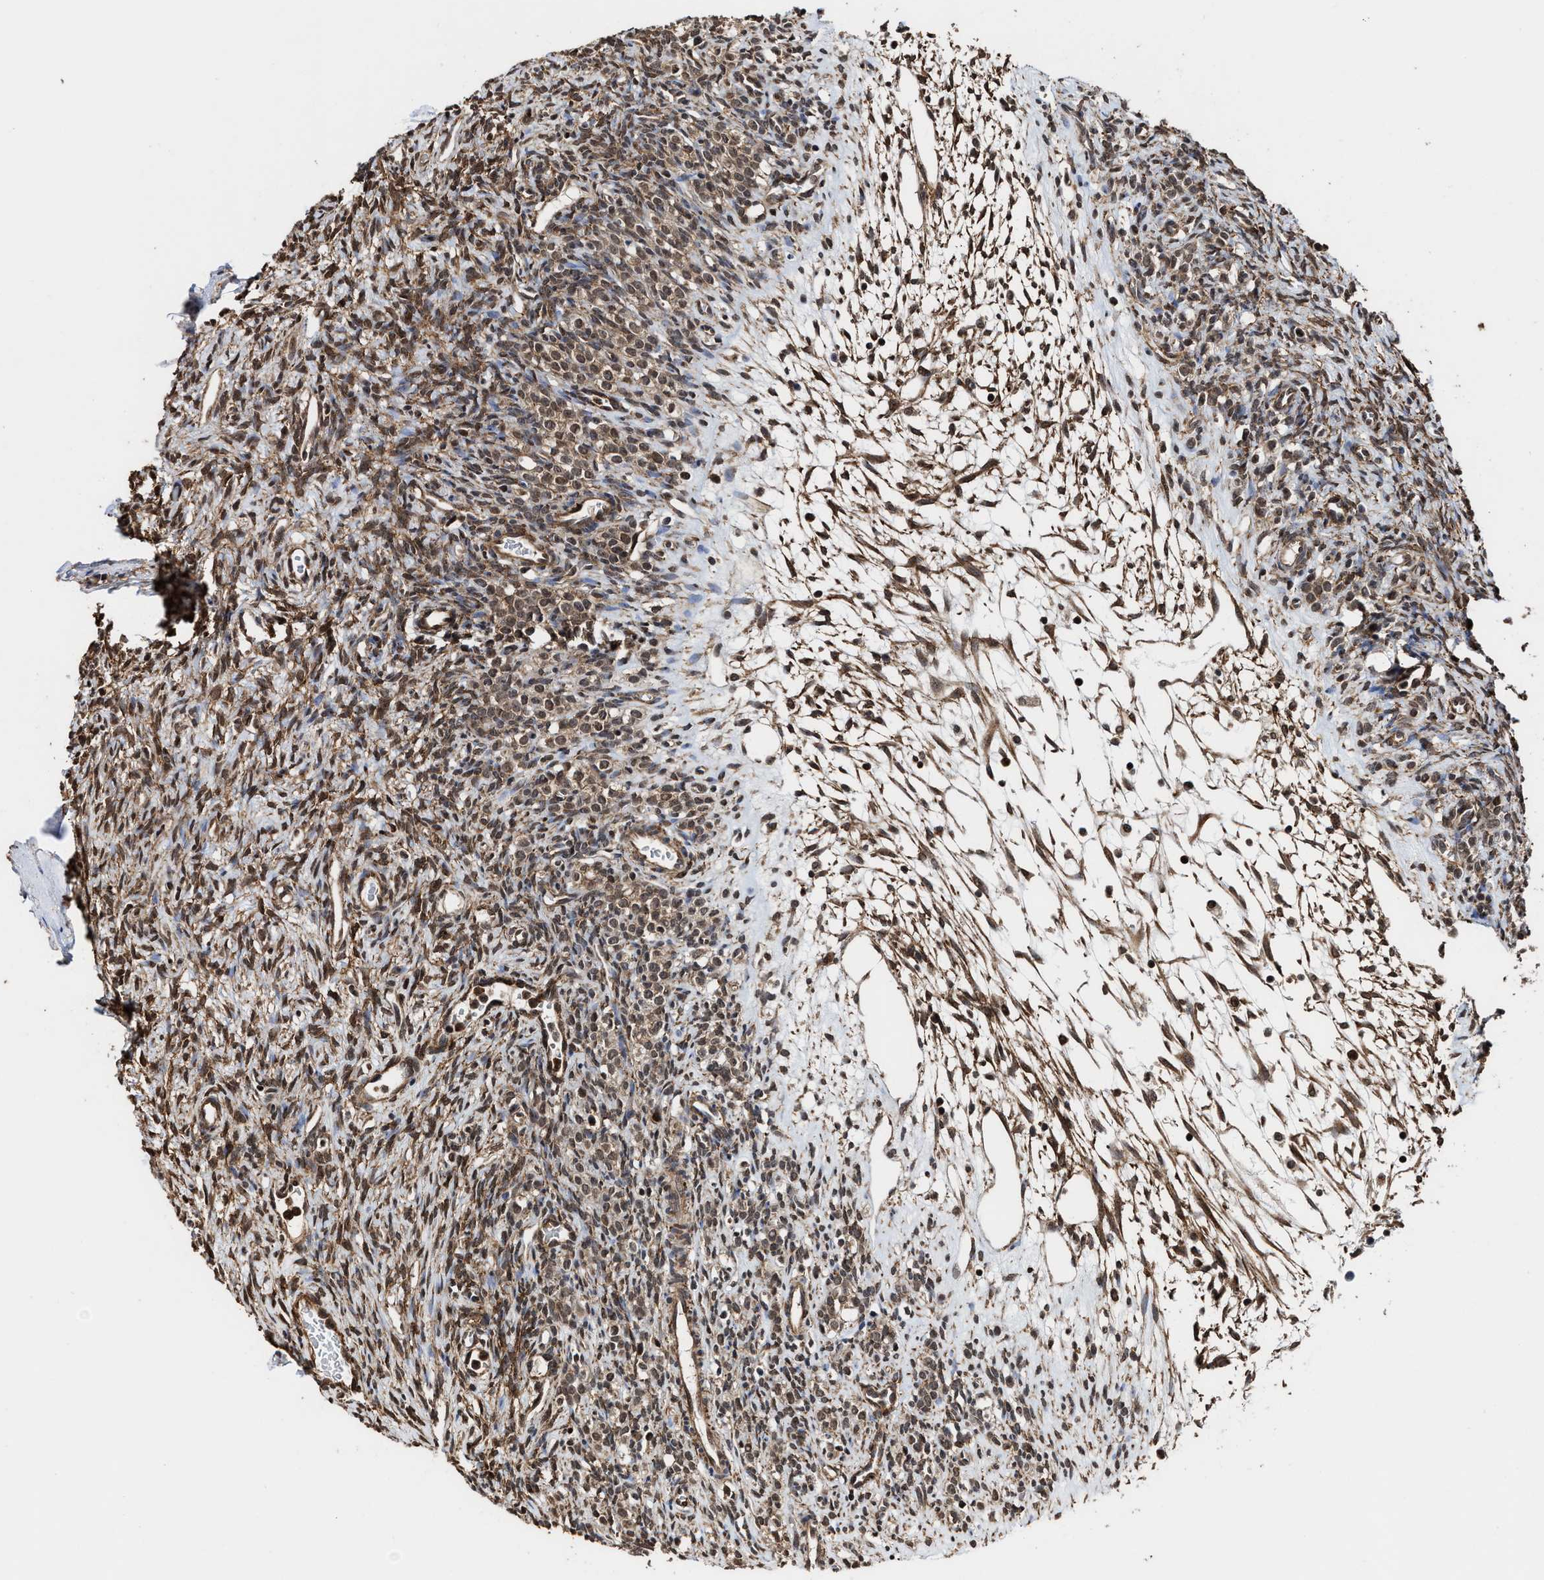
{"staining": {"intensity": "moderate", "quantity": ">75%", "location": "cytoplasmic/membranous,nuclear"}, "tissue": "ovary", "cell_type": "Ovarian stroma cells", "image_type": "normal", "snomed": [{"axis": "morphology", "description": "Normal tissue, NOS"}, {"axis": "topography", "description": "Ovary"}], "caption": "This micrograph exhibits benign ovary stained with IHC to label a protein in brown. The cytoplasmic/membranous,nuclear of ovarian stroma cells show moderate positivity for the protein. Nuclei are counter-stained blue.", "gene": "SEPTIN2", "patient": {"sex": "female", "age": 33}}